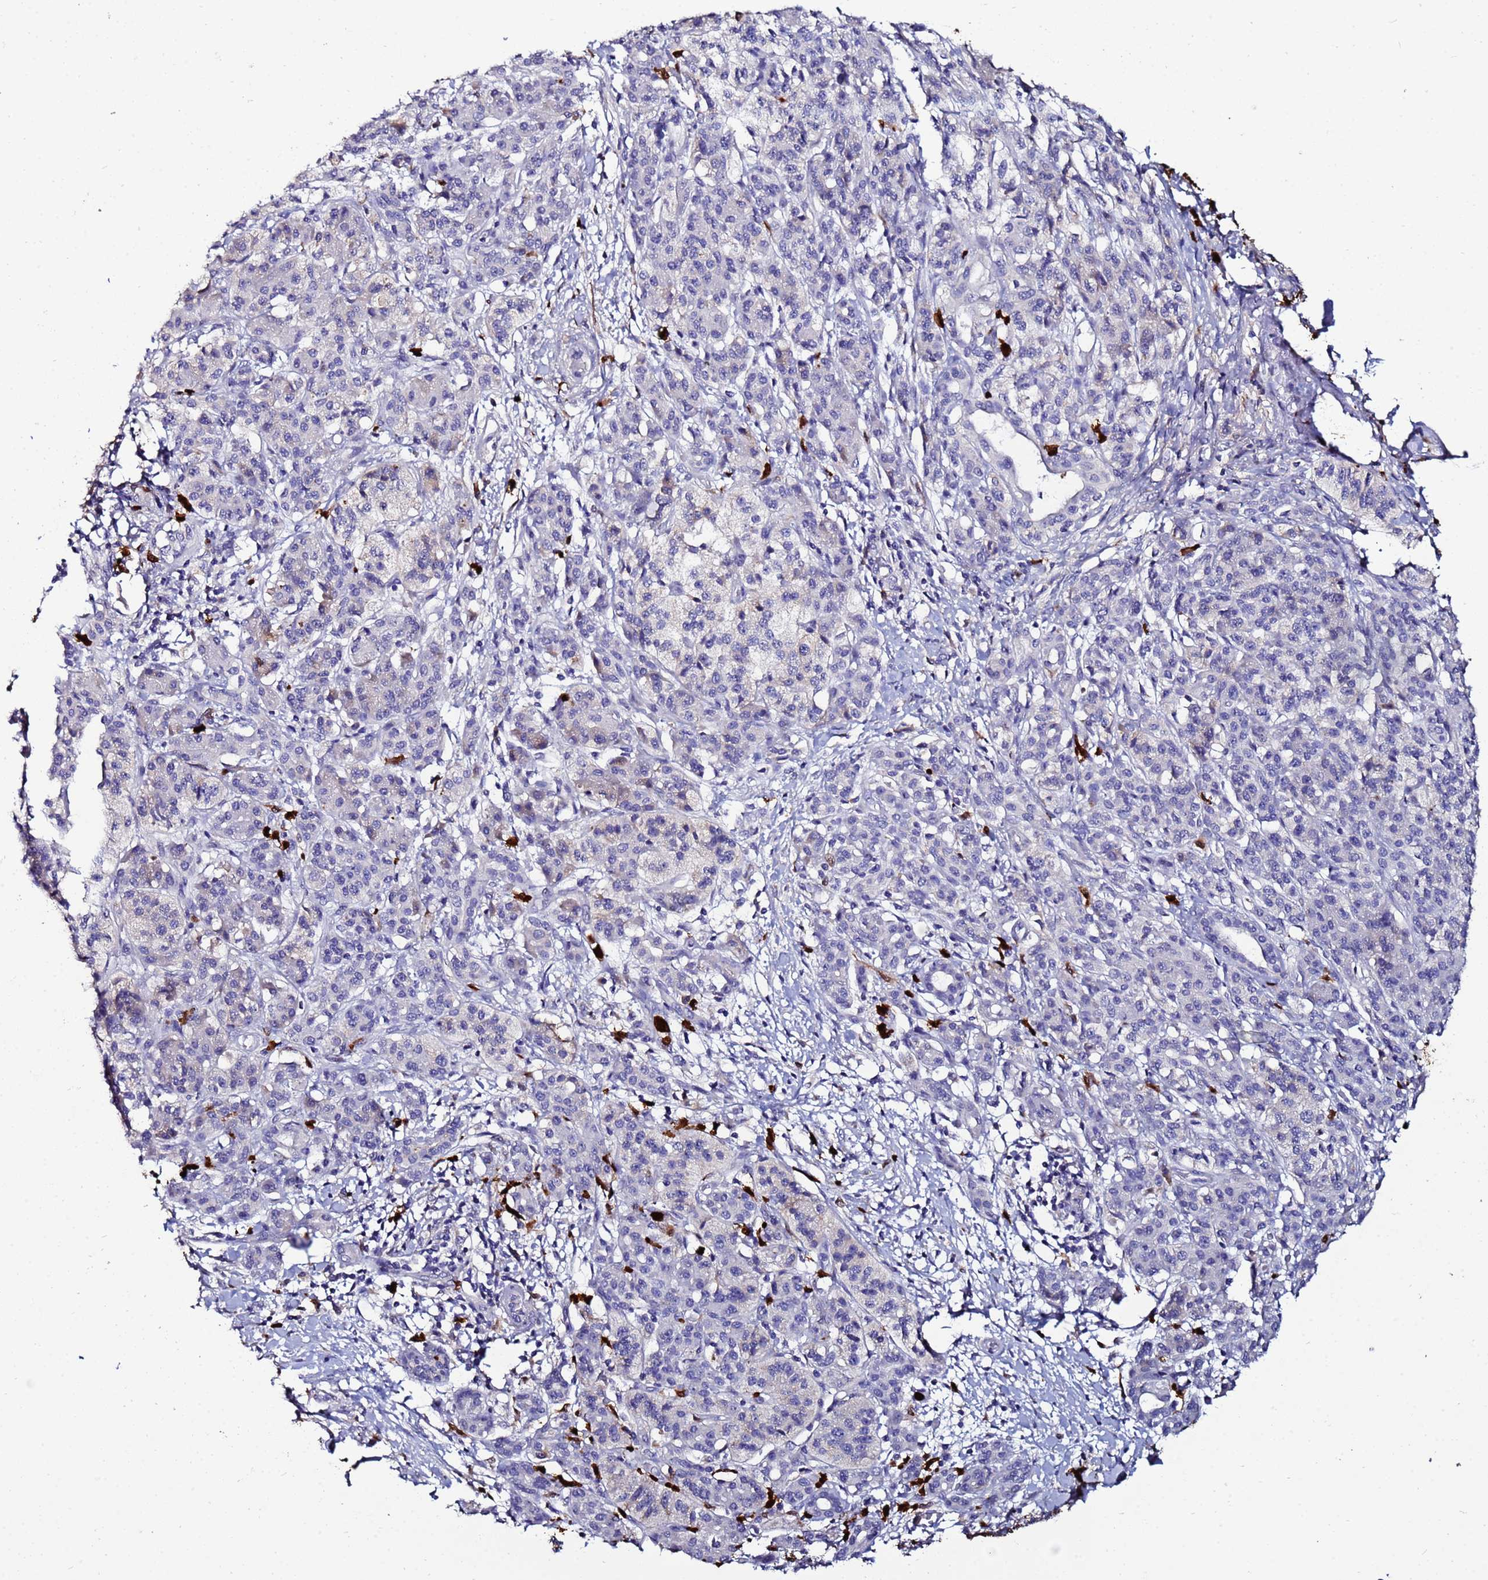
{"staining": {"intensity": "negative", "quantity": "none", "location": "none"}, "tissue": "pancreatic cancer", "cell_type": "Tumor cells", "image_type": "cancer", "snomed": [{"axis": "morphology", "description": "Adenocarcinoma, NOS"}, {"axis": "topography", "description": "Pancreas"}], "caption": "DAB (3,3'-diaminobenzidine) immunohistochemical staining of pancreatic adenocarcinoma reveals no significant staining in tumor cells. (DAB (3,3'-diaminobenzidine) immunohistochemistry with hematoxylin counter stain).", "gene": "TUBAL3", "patient": {"sex": "male", "age": 58}}